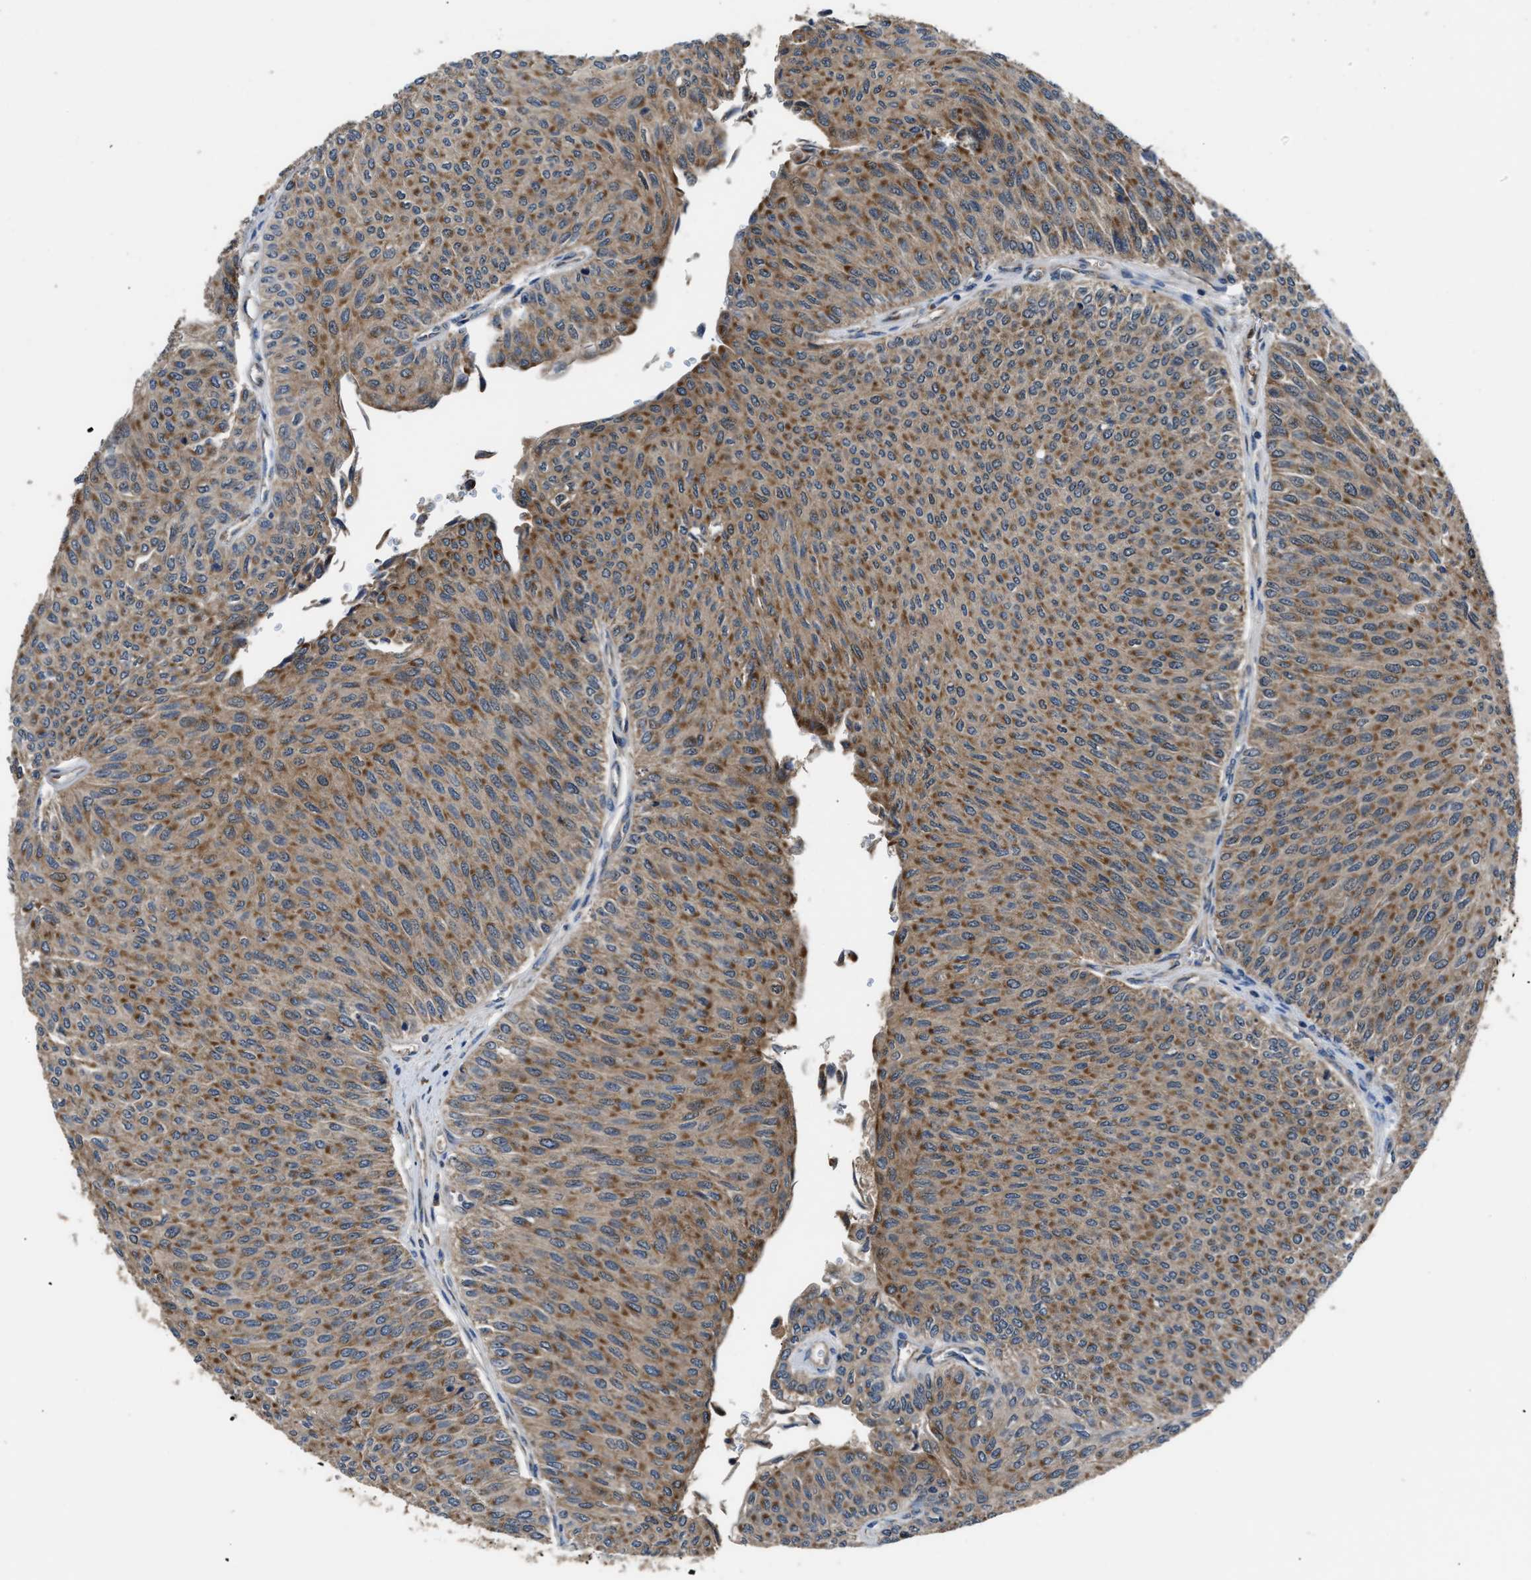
{"staining": {"intensity": "moderate", "quantity": ">75%", "location": "cytoplasmic/membranous"}, "tissue": "urothelial cancer", "cell_type": "Tumor cells", "image_type": "cancer", "snomed": [{"axis": "morphology", "description": "Urothelial carcinoma, Low grade"}, {"axis": "topography", "description": "Urinary bladder"}], "caption": "This is a photomicrograph of immunohistochemistry staining of urothelial carcinoma (low-grade), which shows moderate expression in the cytoplasmic/membranous of tumor cells.", "gene": "PPA1", "patient": {"sex": "male", "age": 78}}